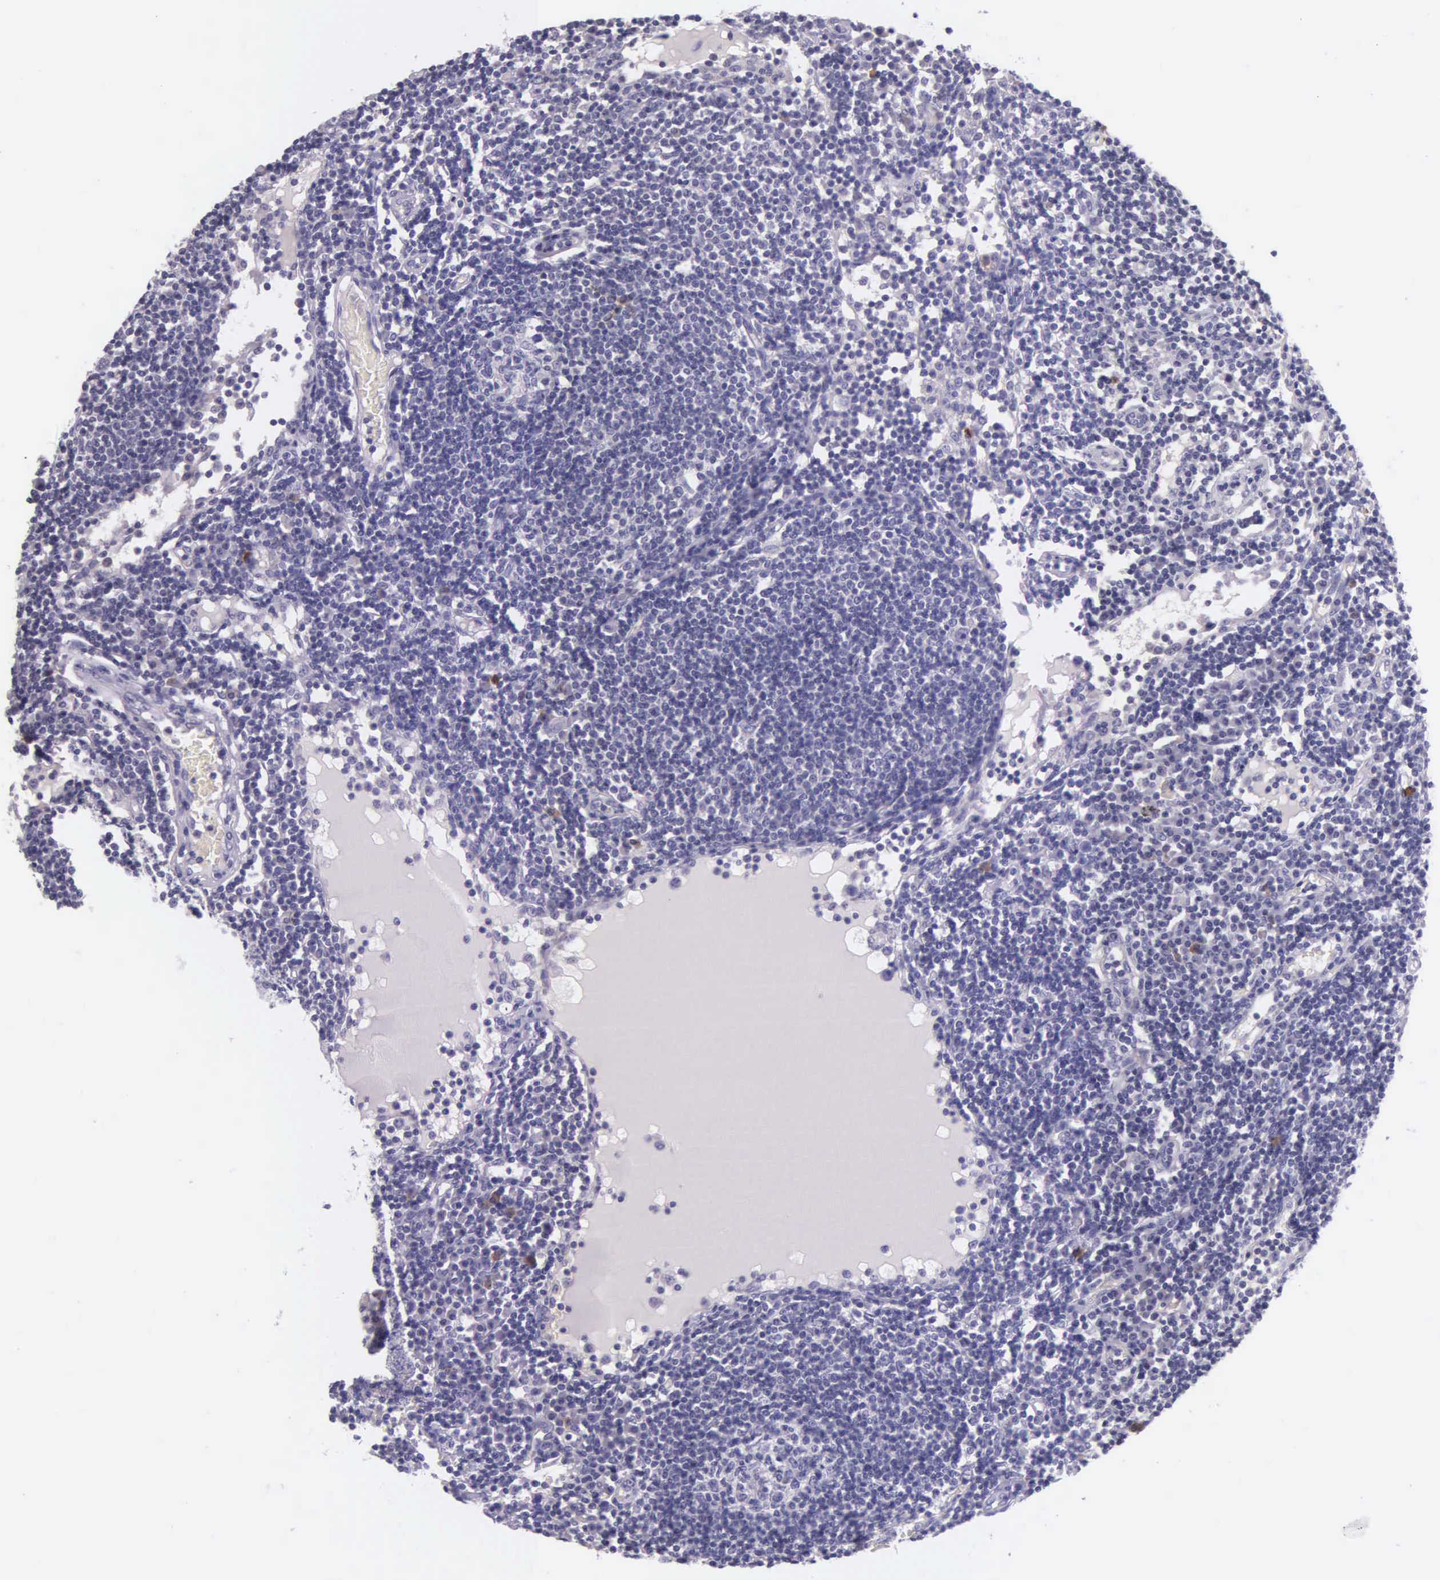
{"staining": {"intensity": "negative", "quantity": "none", "location": "none"}, "tissue": "lymph node", "cell_type": "Germinal center cells", "image_type": "normal", "snomed": [{"axis": "morphology", "description": "Normal tissue, NOS"}, {"axis": "topography", "description": "Lymph node"}], "caption": "IHC photomicrograph of benign lymph node: human lymph node stained with DAB (3,3'-diaminobenzidine) exhibits no significant protein positivity in germinal center cells.", "gene": "THSD7A", "patient": {"sex": "female", "age": 55}}